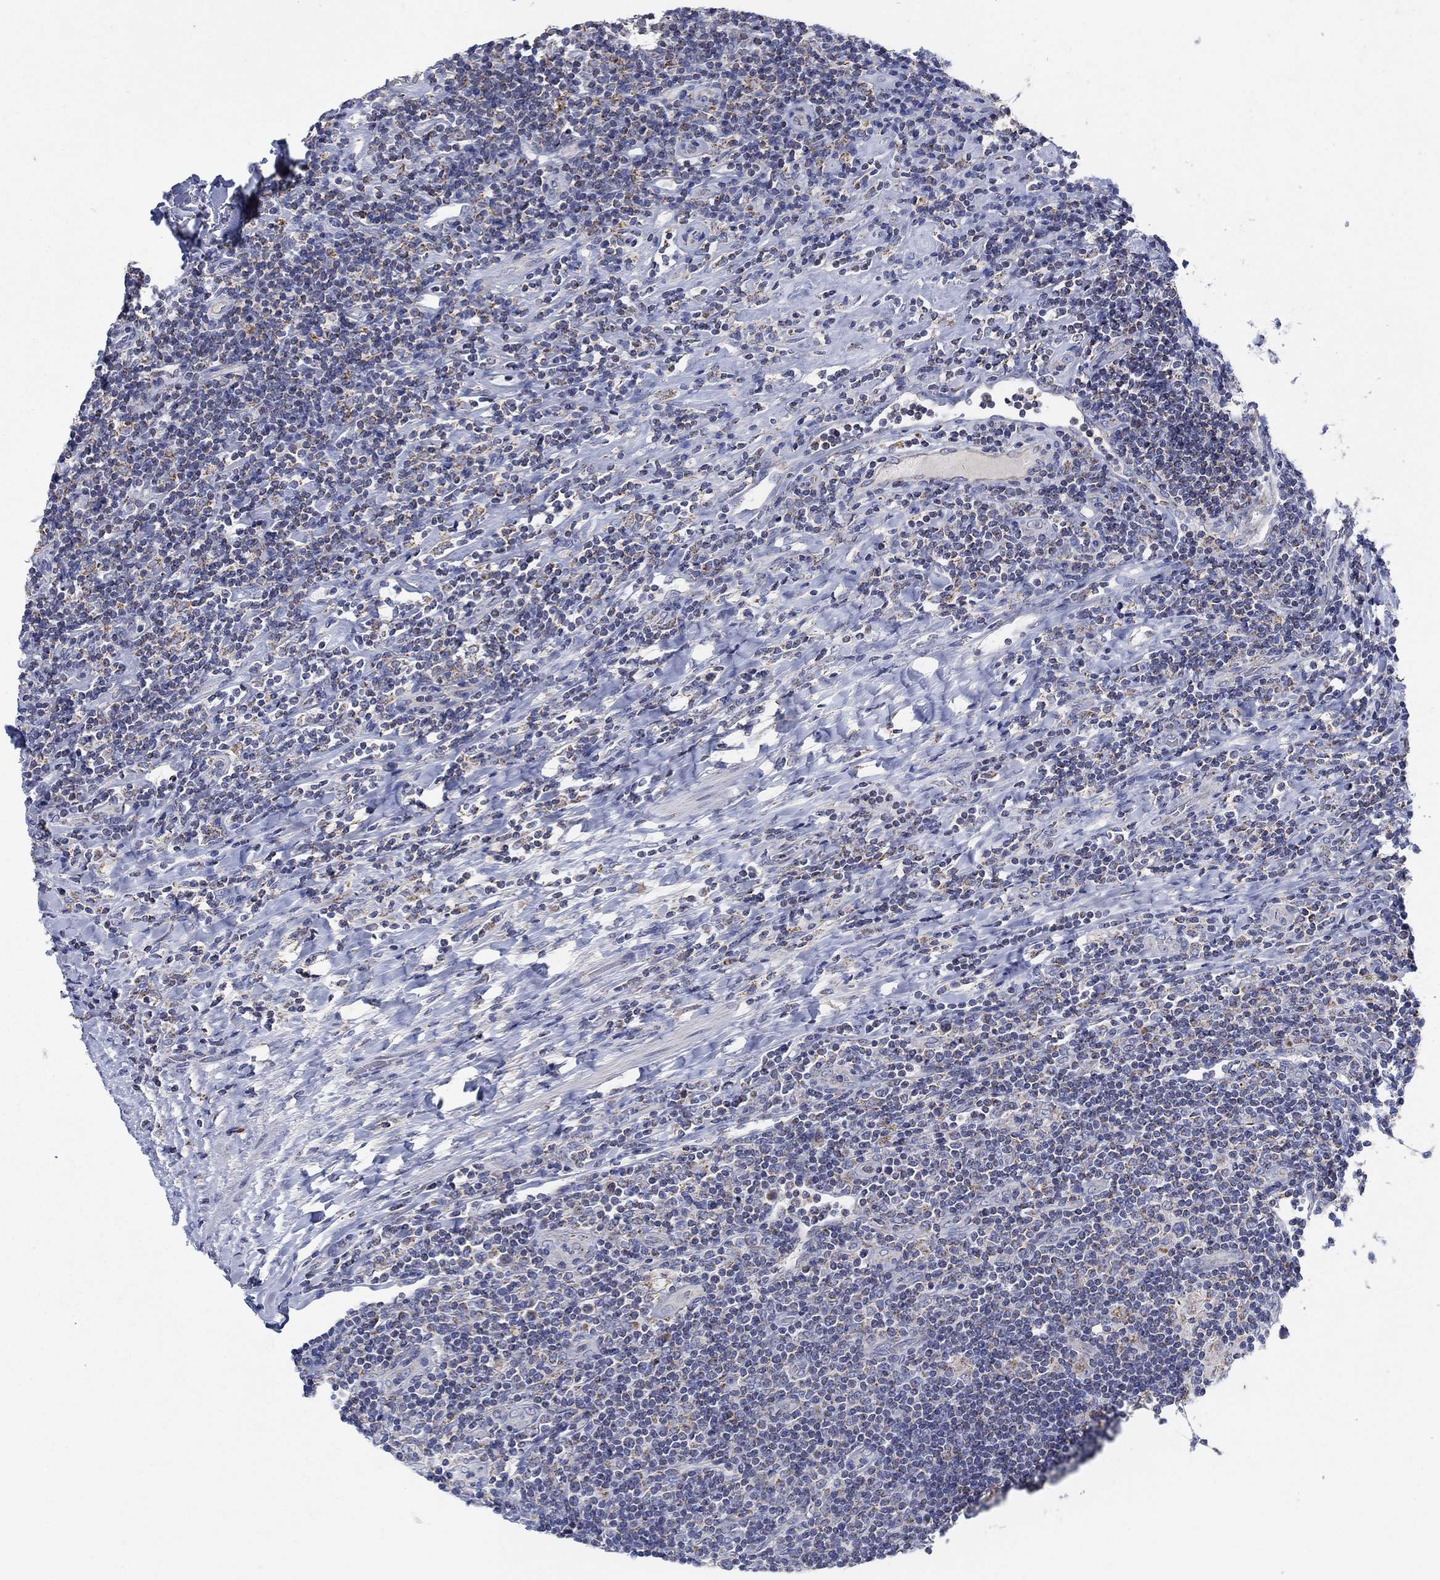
{"staining": {"intensity": "negative", "quantity": "none", "location": "none"}, "tissue": "lymphoma", "cell_type": "Tumor cells", "image_type": "cancer", "snomed": [{"axis": "morphology", "description": "Hodgkin's disease, NOS"}, {"axis": "topography", "description": "Lymph node"}], "caption": "Immunohistochemistry photomicrograph of human Hodgkin's disease stained for a protein (brown), which shows no positivity in tumor cells.", "gene": "C9orf85", "patient": {"sex": "male", "age": 40}}